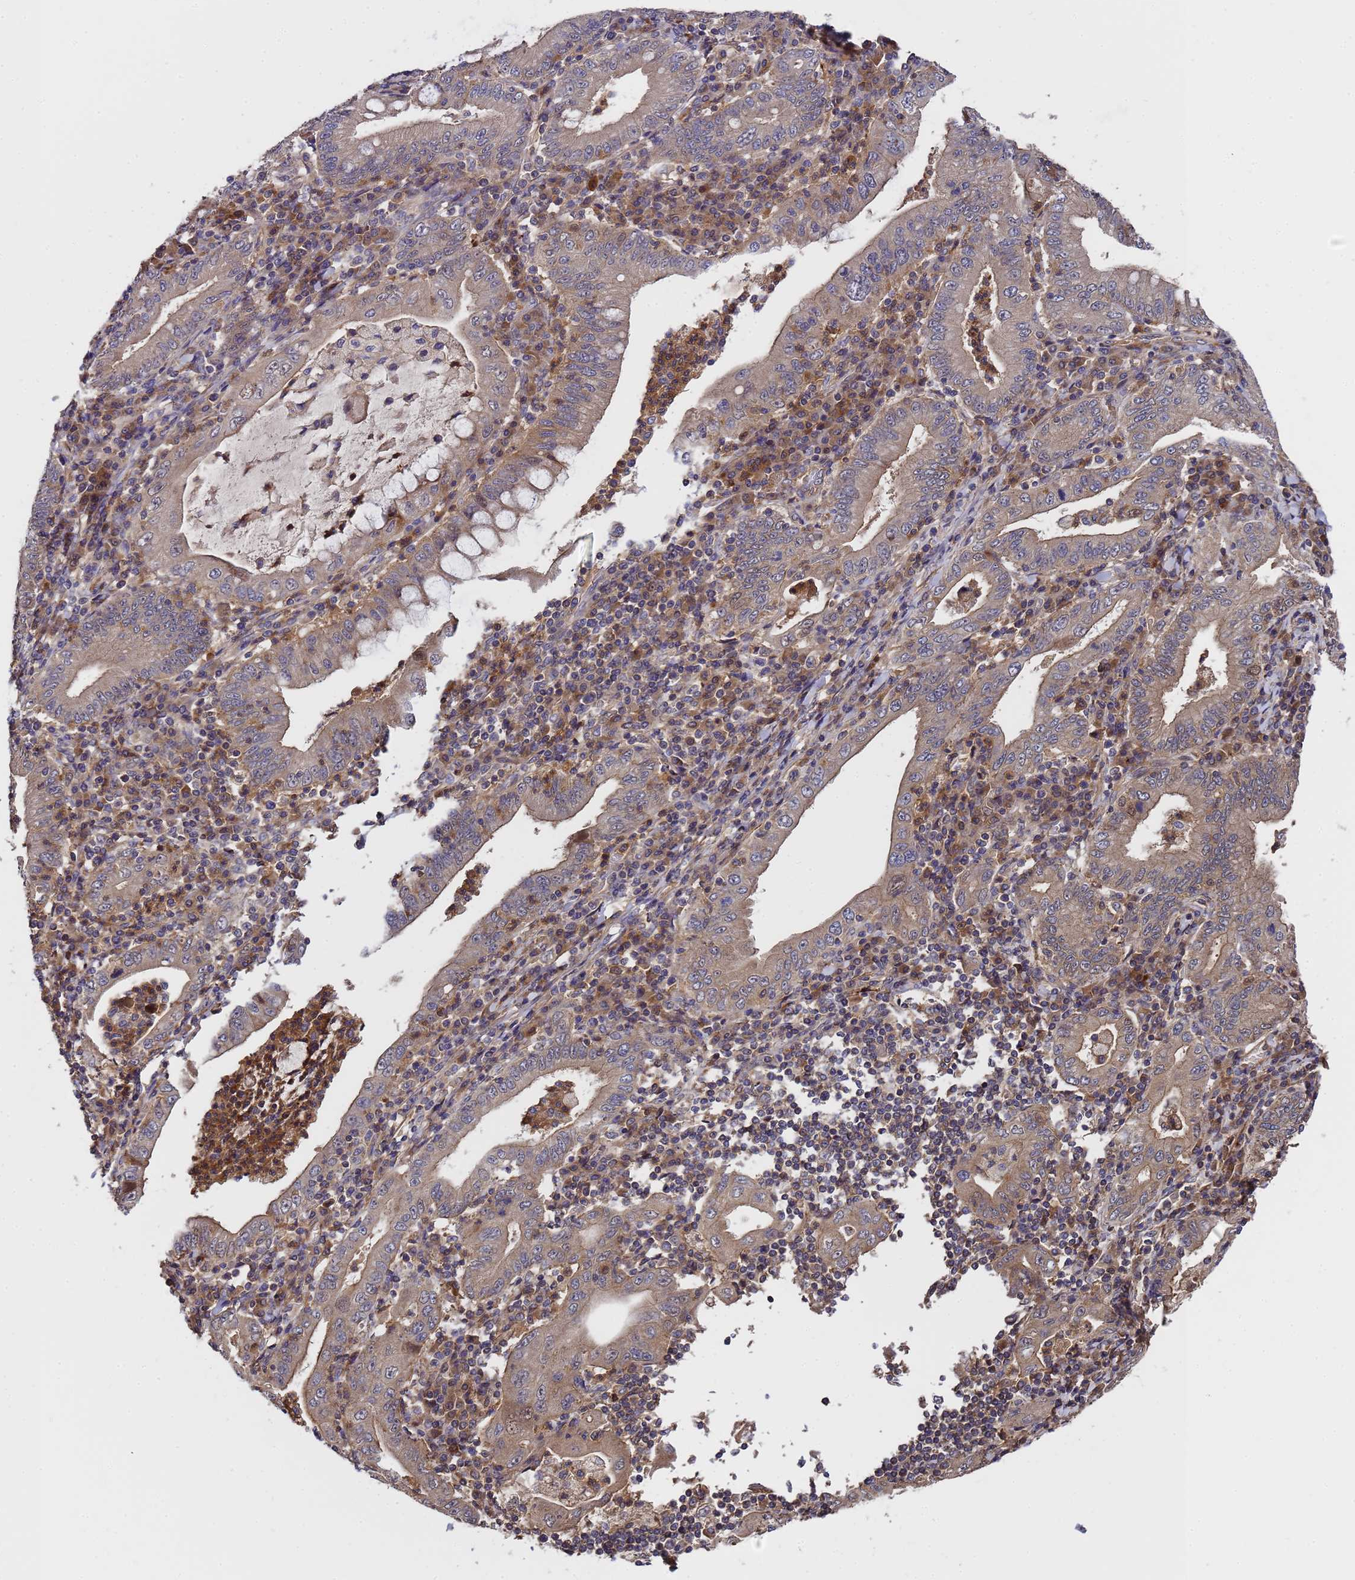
{"staining": {"intensity": "weak", "quantity": "25%-75%", "location": "cytoplasmic/membranous"}, "tissue": "stomach cancer", "cell_type": "Tumor cells", "image_type": "cancer", "snomed": [{"axis": "morphology", "description": "Normal tissue, NOS"}, {"axis": "morphology", "description": "Adenocarcinoma, NOS"}, {"axis": "topography", "description": "Esophagus"}, {"axis": "topography", "description": "Stomach, upper"}, {"axis": "topography", "description": "Peripheral nerve tissue"}], "caption": "Immunohistochemical staining of human stomach adenocarcinoma demonstrates low levels of weak cytoplasmic/membranous staining in approximately 25%-75% of tumor cells.", "gene": "GSTCD", "patient": {"sex": "male", "age": 62}}